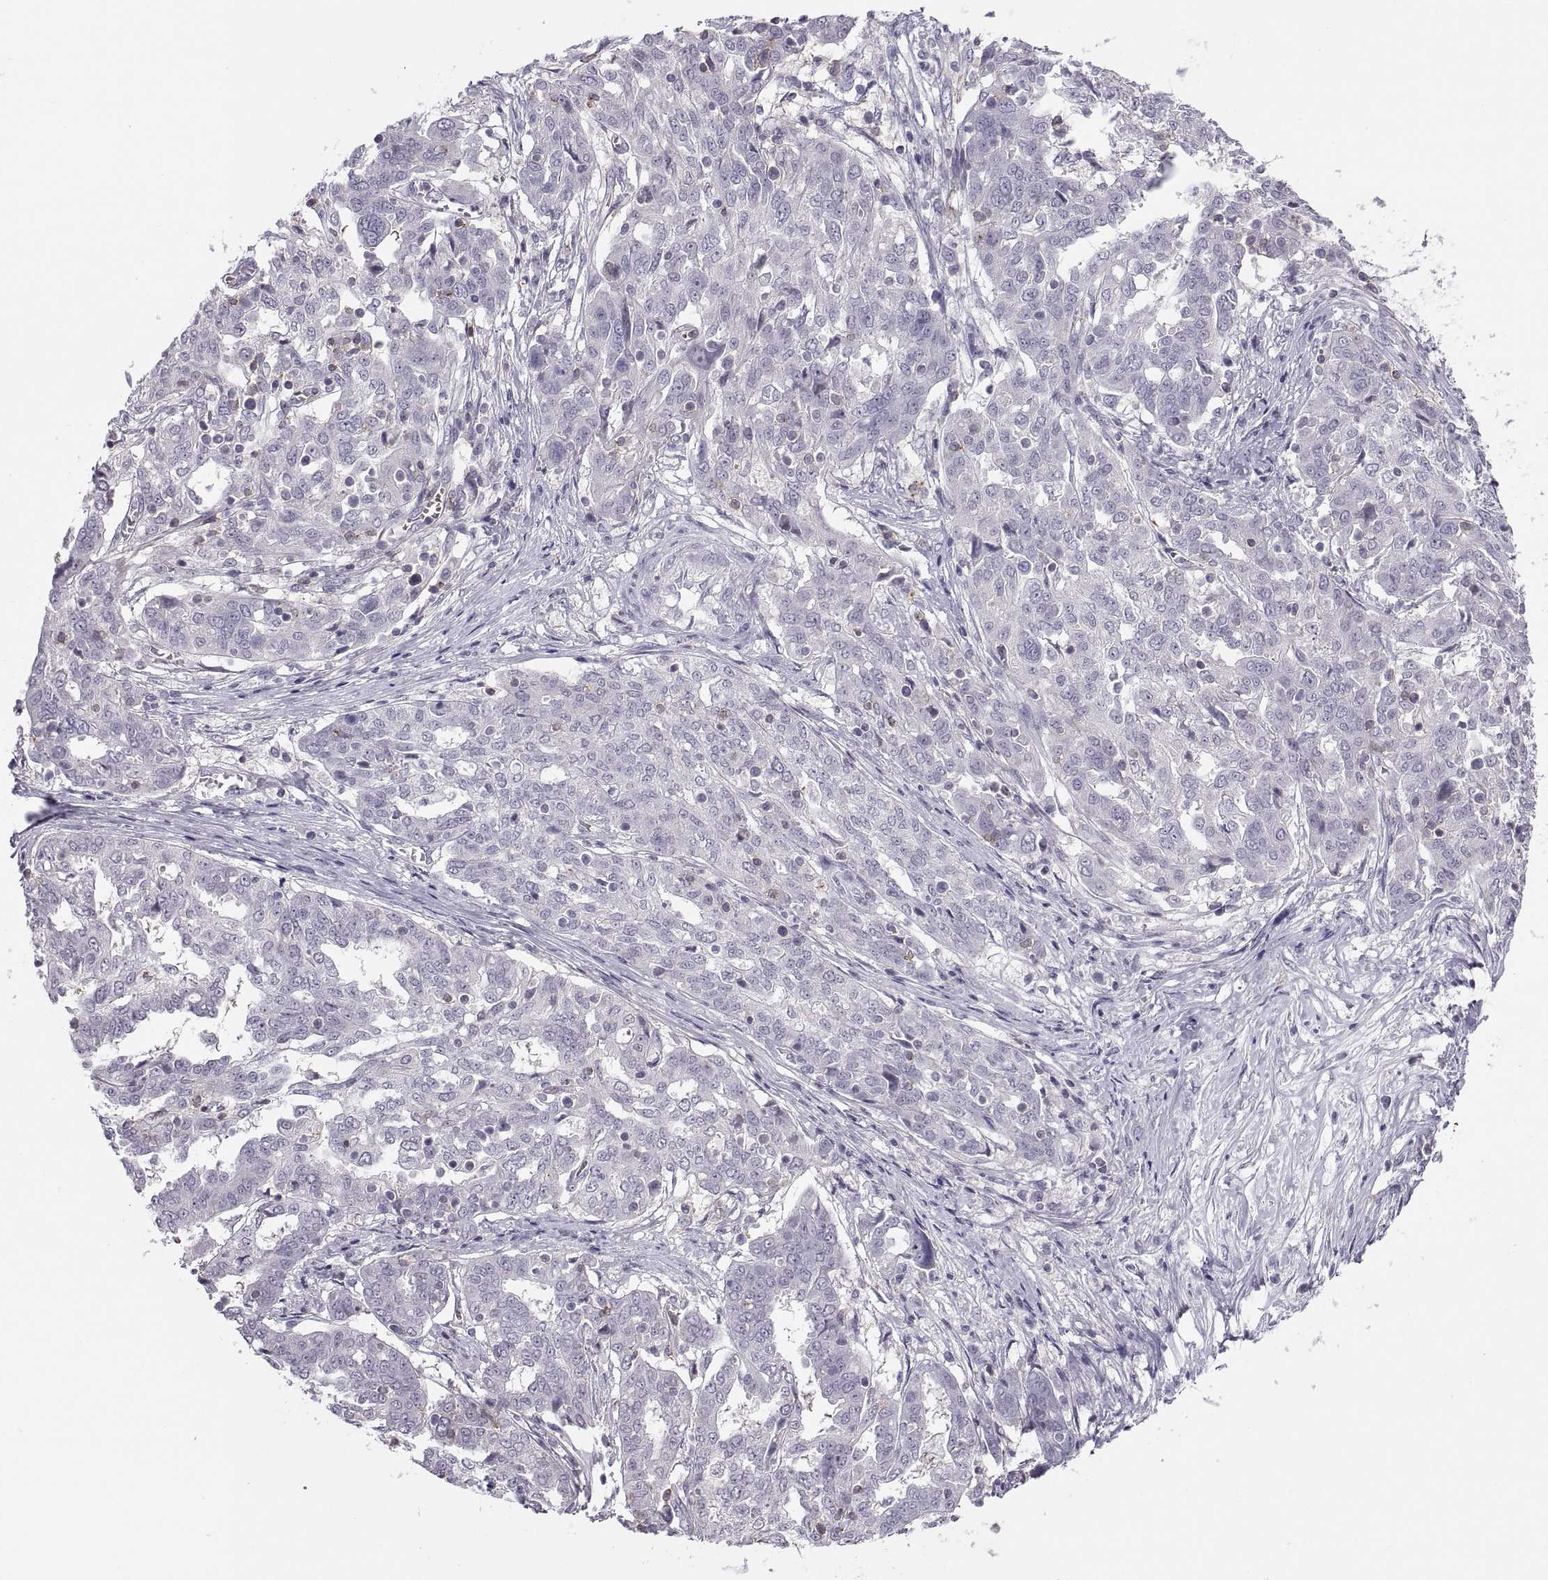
{"staining": {"intensity": "negative", "quantity": "none", "location": "none"}, "tissue": "ovarian cancer", "cell_type": "Tumor cells", "image_type": "cancer", "snomed": [{"axis": "morphology", "description": "Cystadenocarcinoma, serous, NOS"}, {"axis": "topography", "description": "Ovary"}], "caption": "Protein analysis of ovarian cancer (serous cystadenocarcinoma) exhibits no significant expression in tumor cells.", "gene": "TTC21A", "patient": {"sex": "female", "age": 67}}